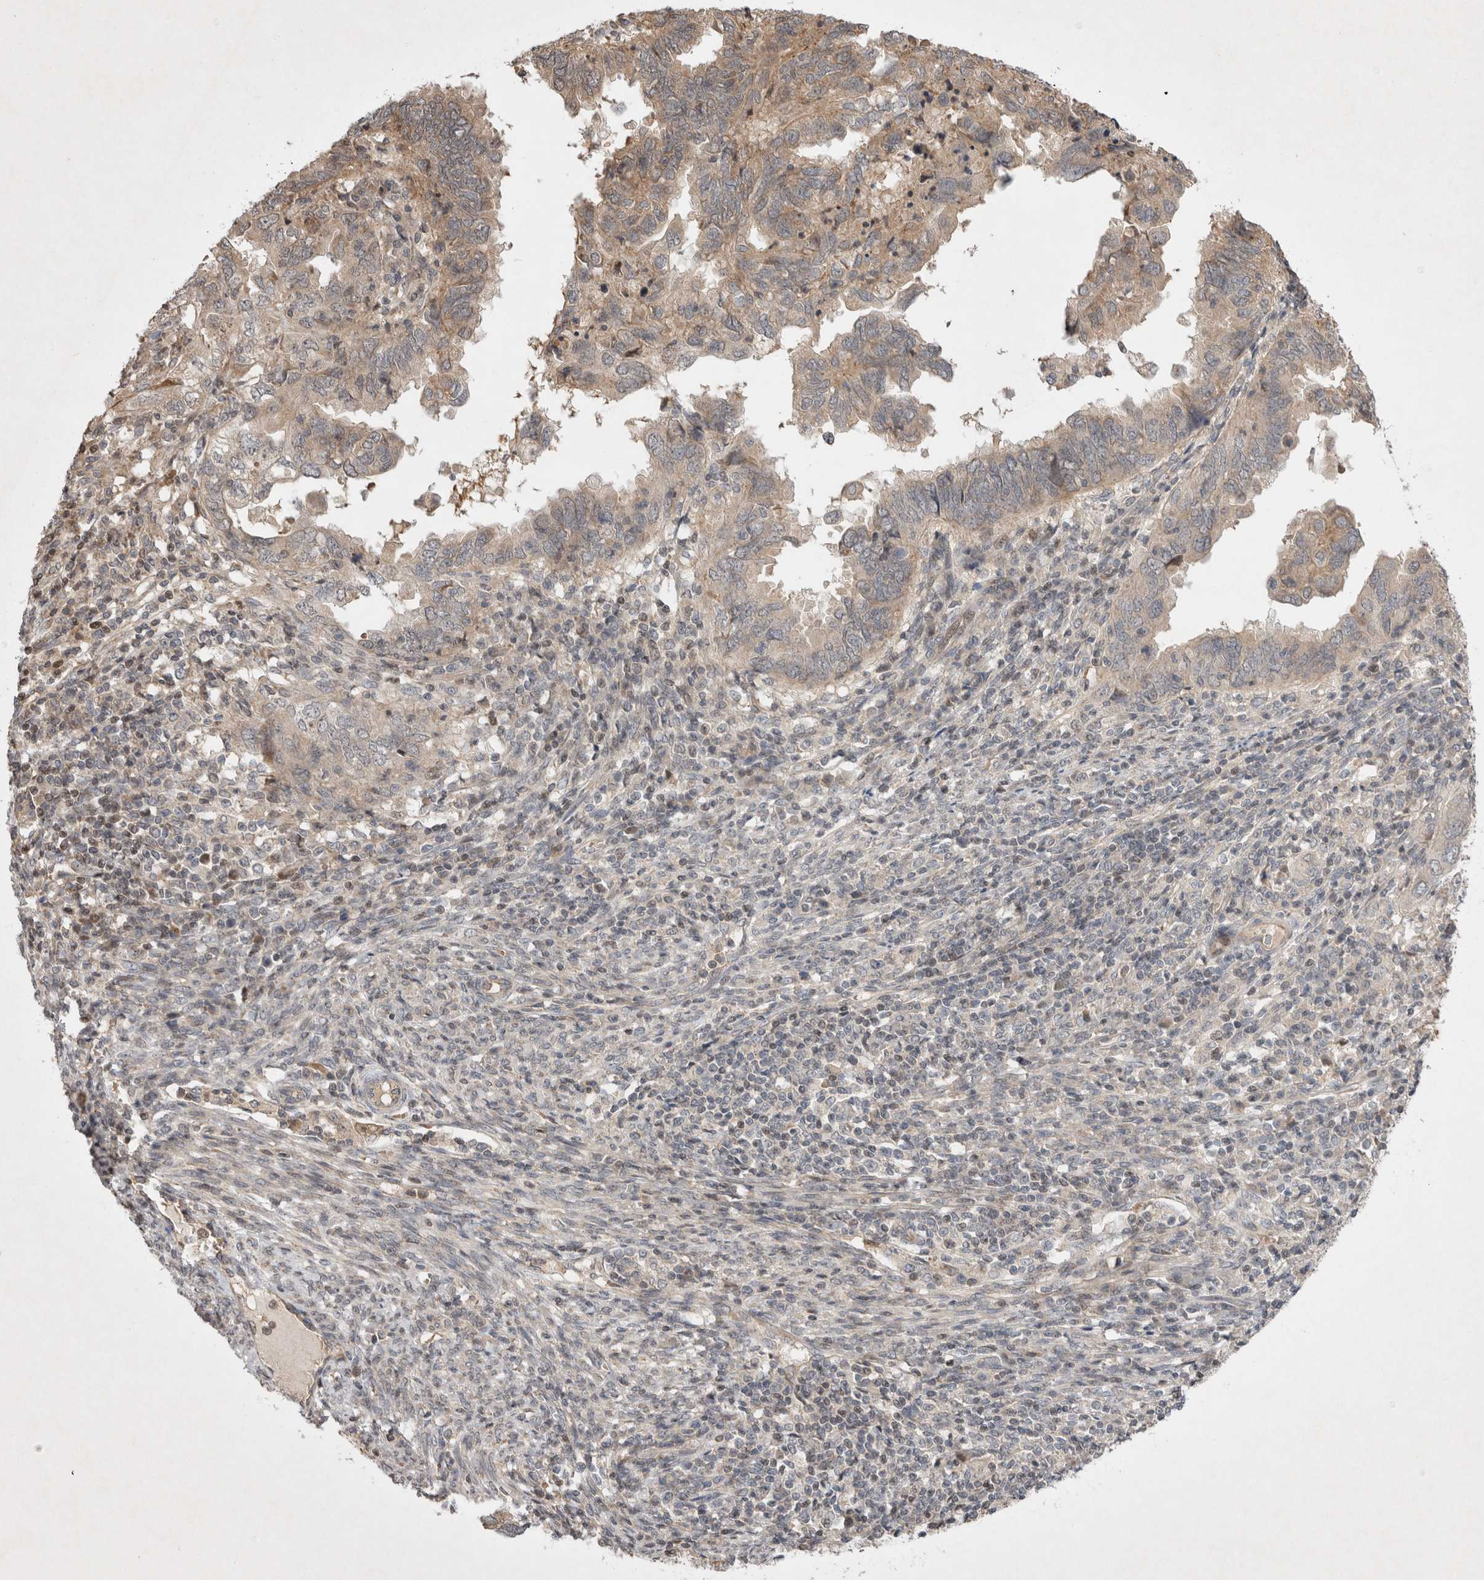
{"staining": {"intensity": "weak", "quantity": "25%-75%", "location": "cytoplasmic/membranous"}, "tissue": "endometrial cancer", "cell_type": "Tumor cells", "image_type": "cancer", "snomed": [{"axis": "morphology", "description": "Adenocarcinoma, NOS"}, {"axis": "topography", "description": "Uterus"}], "caption": "Tumor cells display low levels of weak cytoplasmic/membranous expression in about 25%-75% of cells in endometrial cancer.", "gene": "EIF2AK1", "patient": {"sex": "female", "age": 77}}